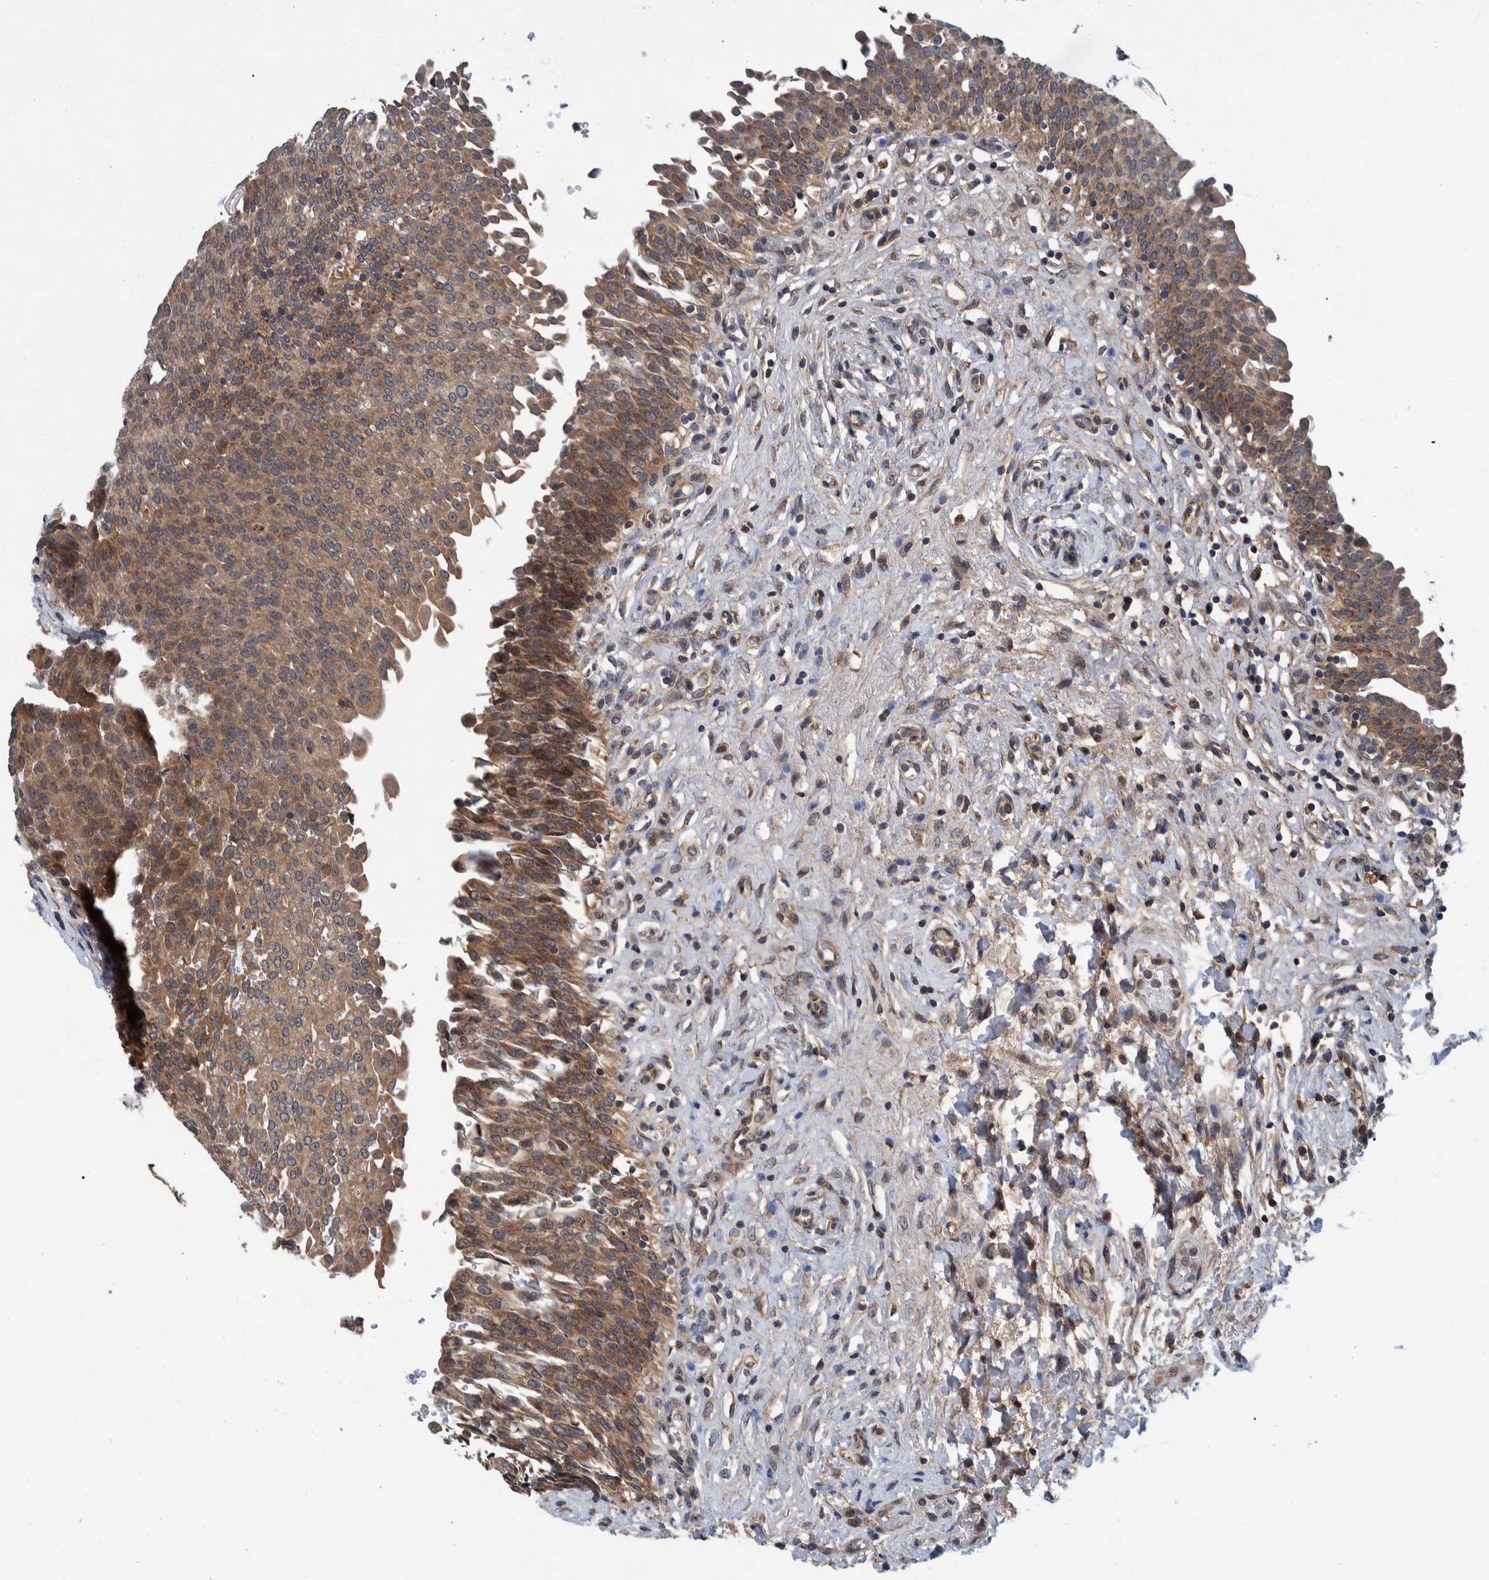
{"staining": {"intensity": "moderate", "quantity": ">75%", "location": "cytoplasmic/membranous"}, "tissue": "urinary bladder", "cell_type": "Urothelial cells", "image_type": "normal", "snomed": [{"axis": "morphology", "description": "Urothelial carcinoma, High grade"}, {"axis": "topography", "description": "Urinary bladder"}], "caption": "About >75% of urothelial cells in normal human urinary bladder demonstrate moderate cytoplasmic/membranous protein staining as visualized by brown immunohistochemical staining.", "gene": "ITIH3", "patient": {"sex": "male", "age": 46}}